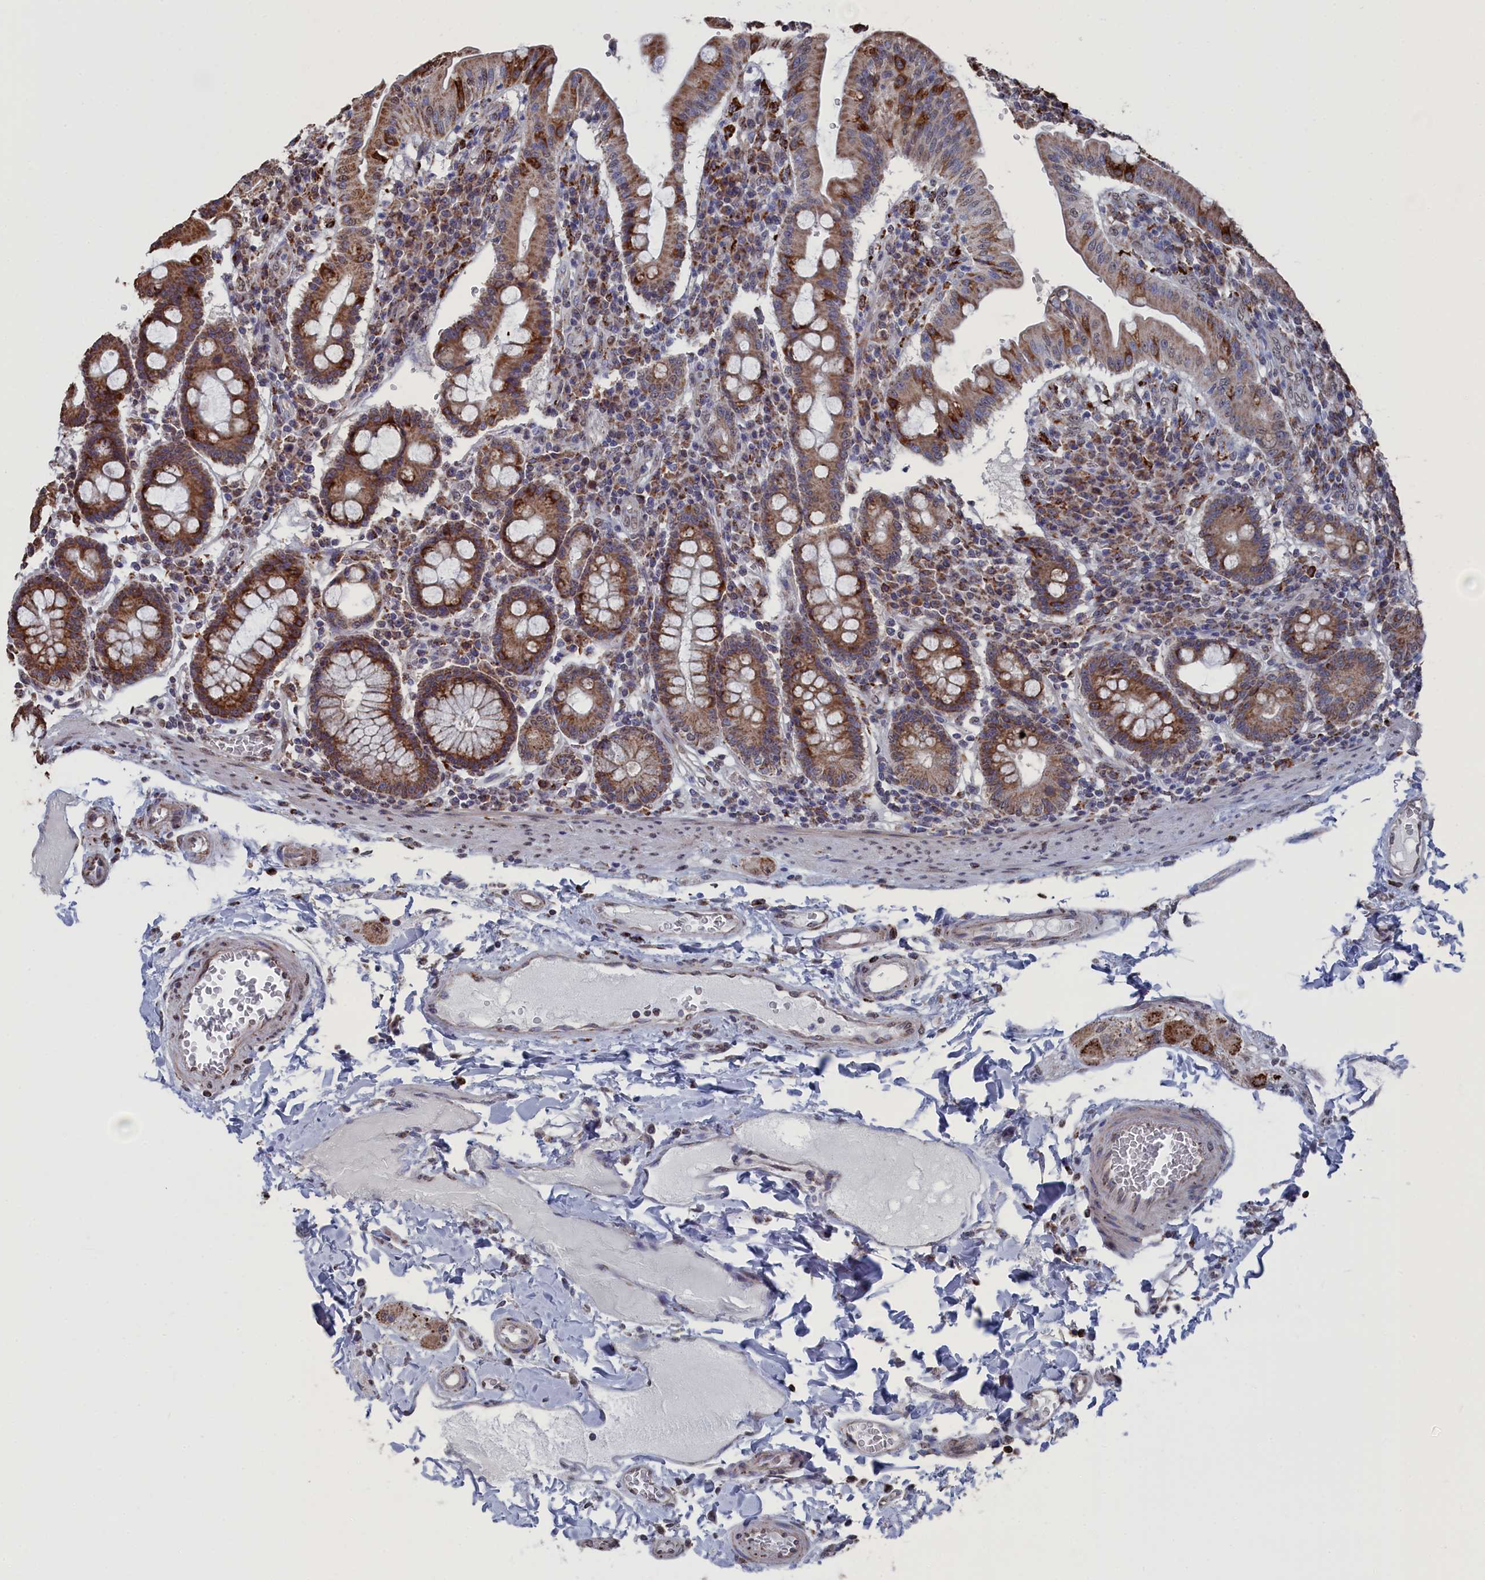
{"staining": {"intensity": "moderate", "quantity": ">75%", "location": "cytoplasmic/membranous"}, "tissue": "duodenum", "cell_type": "Glandular cells", "image_type": "normal", "snomed": [{"axis": "morphology", "description": "Normal tissue, NOS"}, {"axis": "morphology", "description": "Adenocarcinoma, NOS"}, {"axis": "topography", "description": "Pancreas"}, {"axis": "topography", "description": "Duodenum"}], "caption": "IHC (DAB (3,3'-diaminobenzidine)) staining of normal duodenum displays moderate cytoplasmic/membranous protein expression in approximately >75% of glandular cells. (brown staining indicates protein expression, while blue staining denotes nuclei).", "gene": "SMG9", "patient": {"sex": "male", "age": 50}}